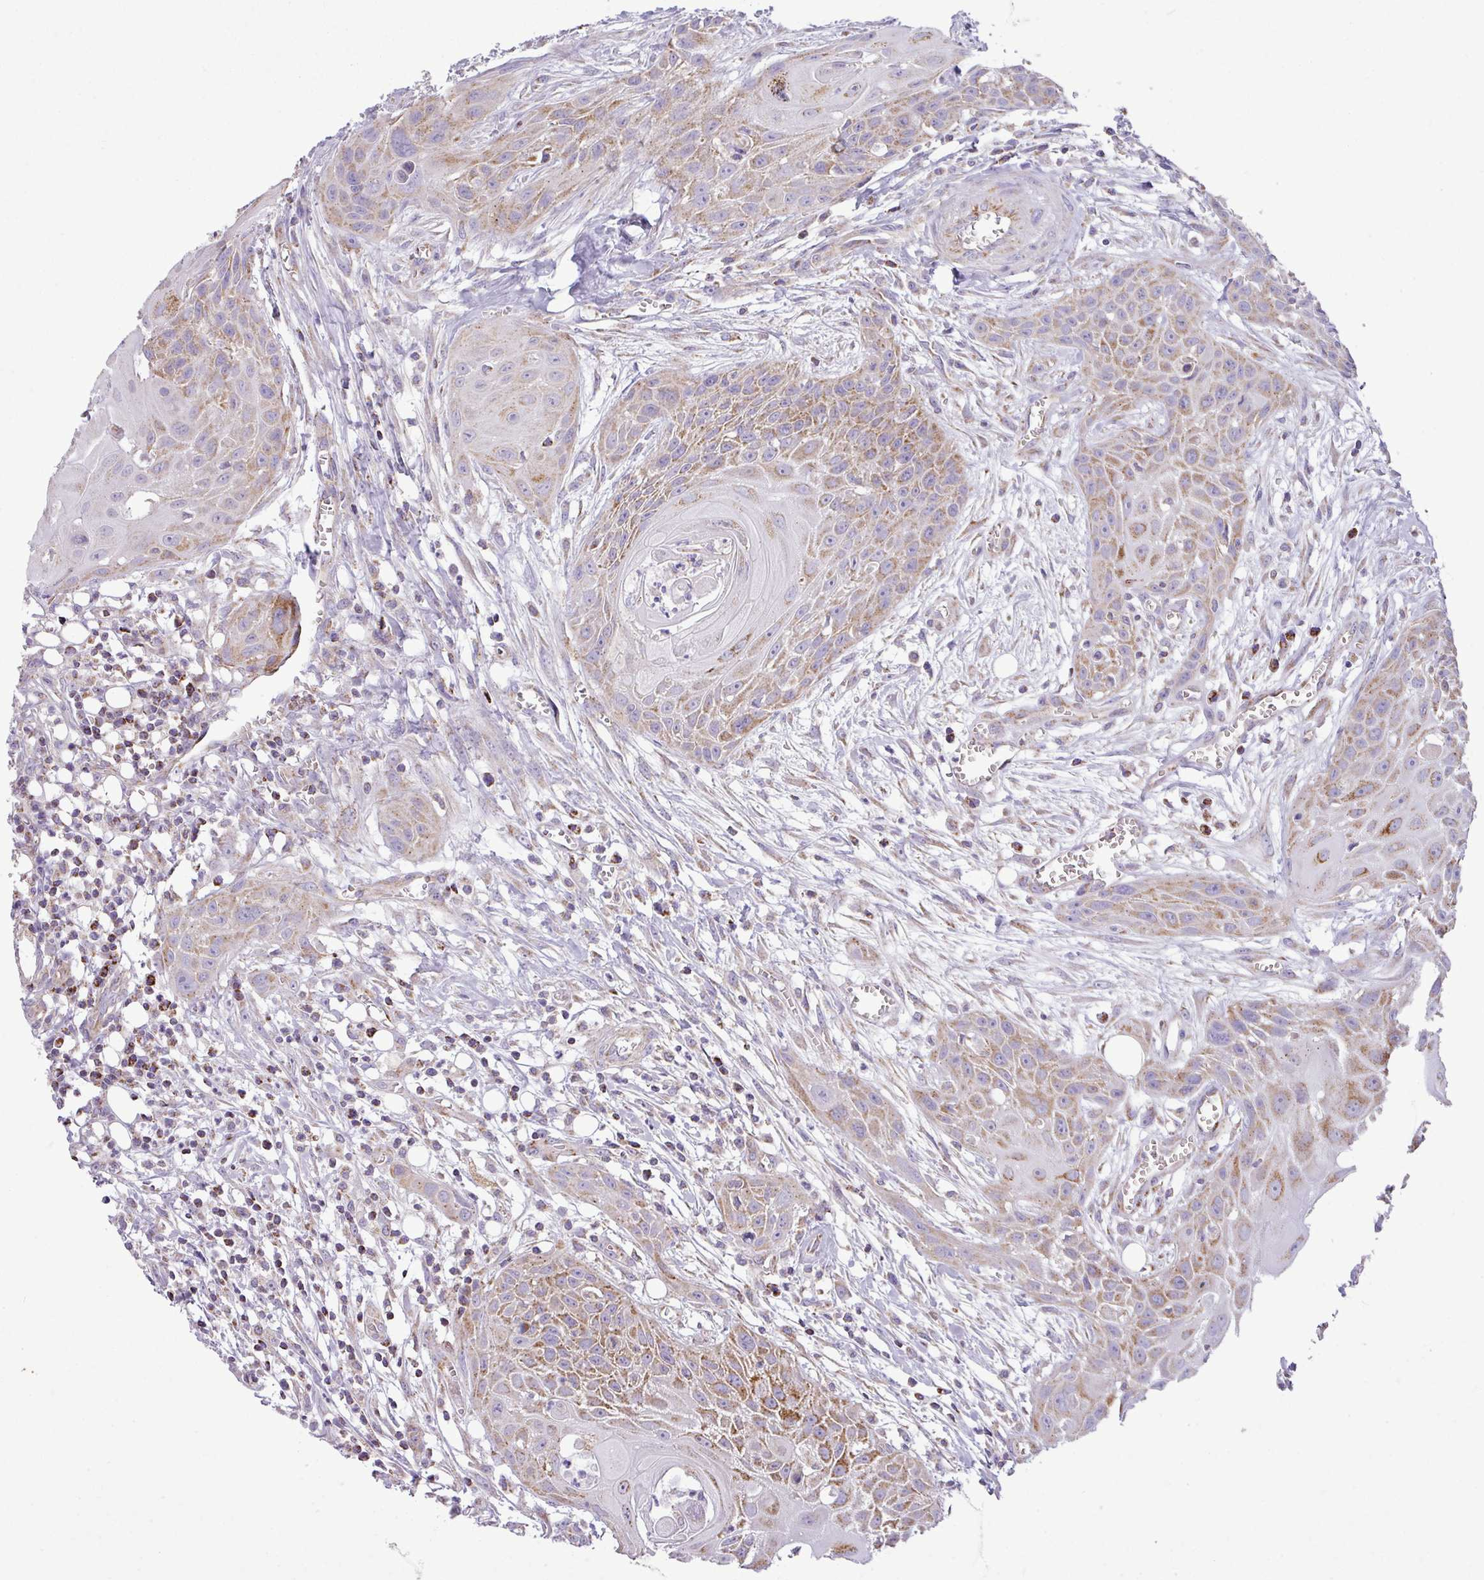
{"staining": {"intensity": "moderate", "quantity": "25%-75%", "location": "cytoplasmic/membranous"}, "tissue": "head and neck cancer", "cell_type": "Tumor cells", "image_type": "cancer", "snomed": [{"axis": "morphology", "description": "Squamous cell carcinoma, NOS"}, {"axis": "topography", "description": "Lymph node"}, {"axis": "topography", "description": "Salivary gland"}, {"axis": "topography", "description": "Head-Neck"}], "caption": "Protein staining of head and neck cancer tissue reveals moderate cytoplasmic/membranous positivity in approximately 25%-75% of tumor cells.", "gene": "ZNF81", "patient": {"sex": "female", "age": 74}}